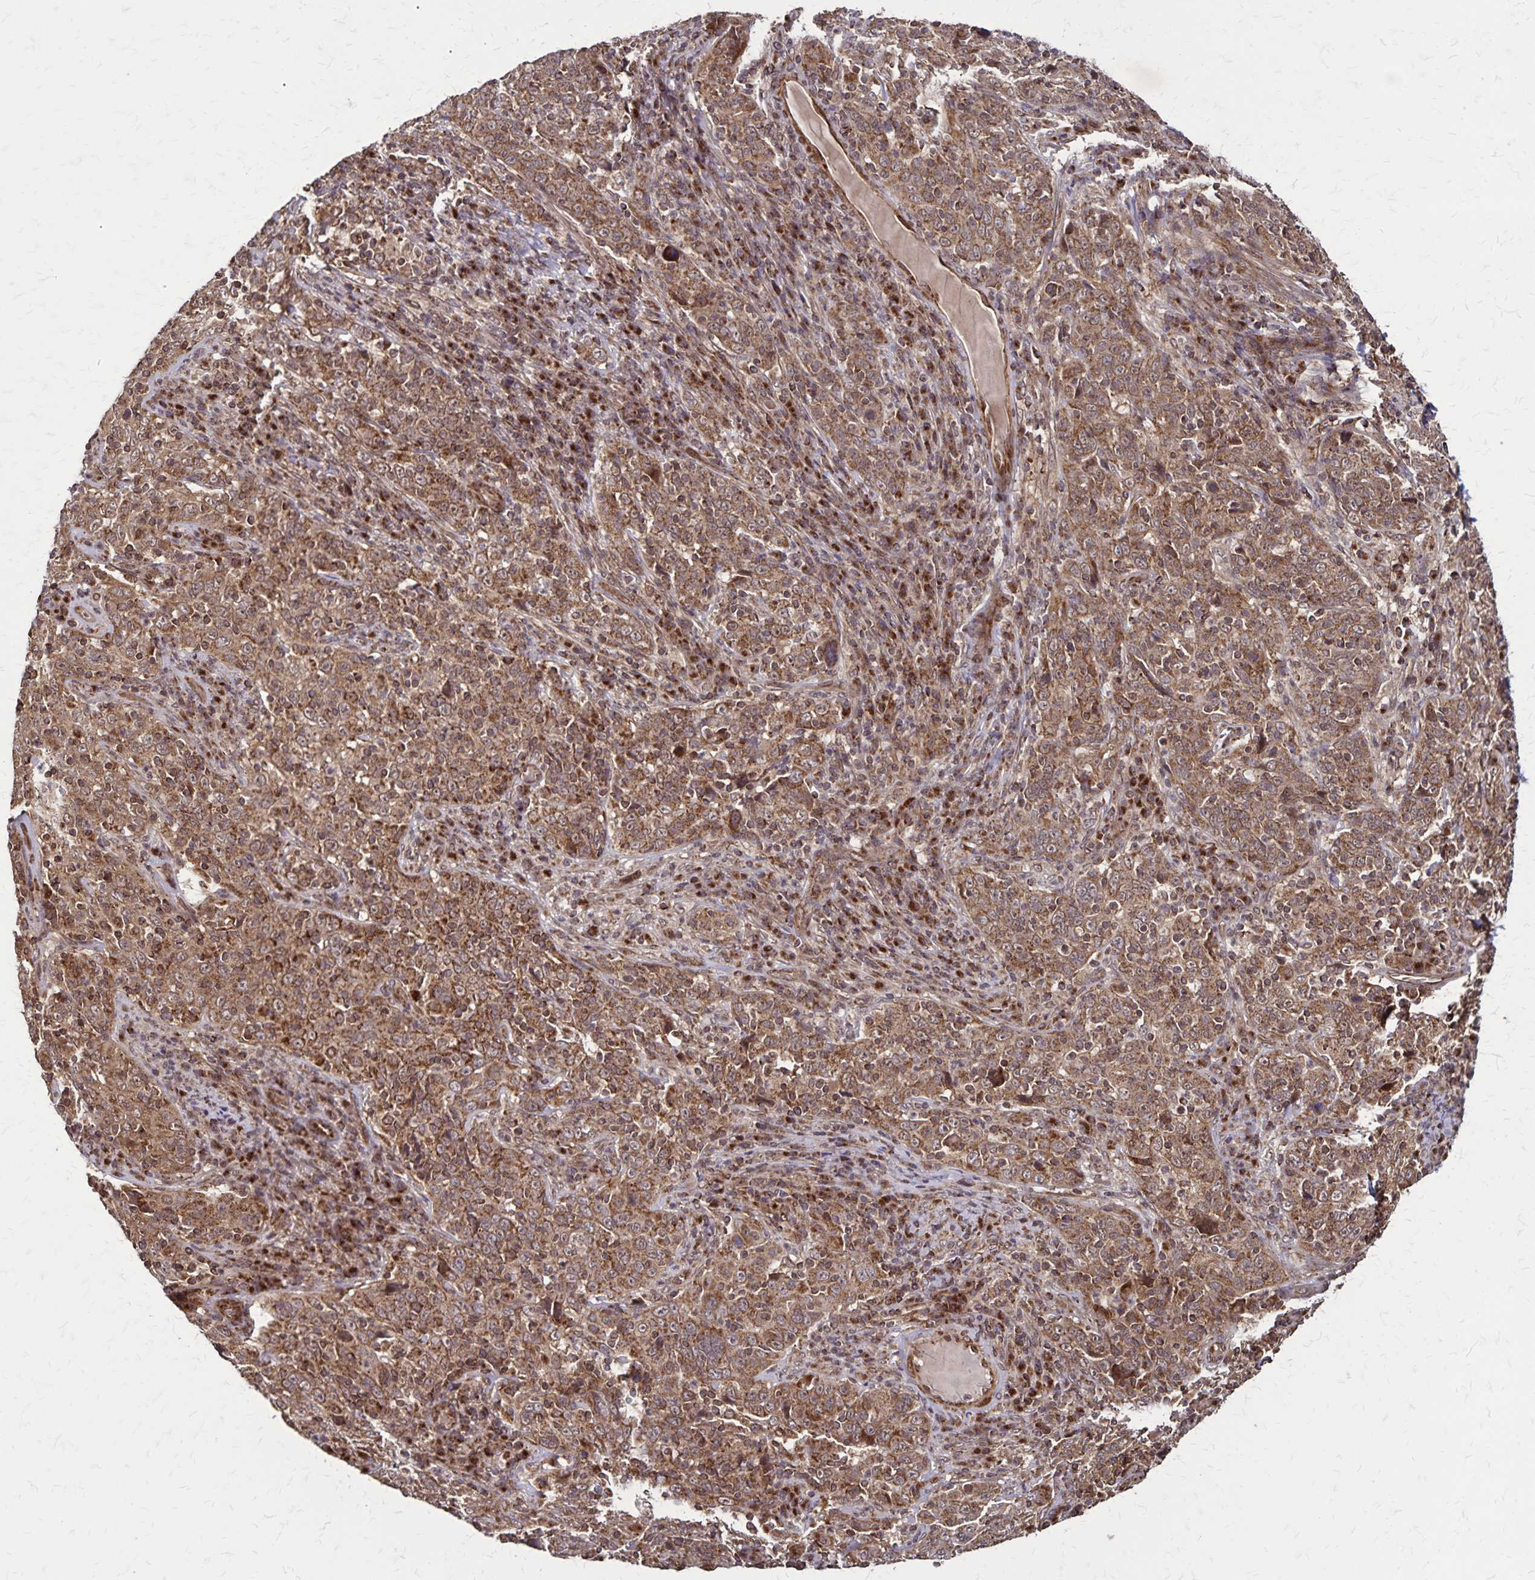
{"staining": {"intensity": "moderate", "quantity": ">75%", "location": "cytoplasmic/membranous,nuclear"}, "tissue": "cervical cancer", "cell_type": "Tumor cells", "image_type": "cancer", "snomed": [{"axis": "morphology", "description": "Squamous cell carcinoma, NOS"}, {"axis": "topography", "description": "Cervix"}], "caption": "Brown immunohistochemical staining in human cervical cancer displays moderate cytoplasmic/membranous and nuclear staining in approximately >75% of tumor cells. (Stains: DAB in brown, nuclei in blue, Microscopy: brightfield microscopy at high magnification).", "gene": "NFS1", "patient": {"sex": "female", "age": 46}}